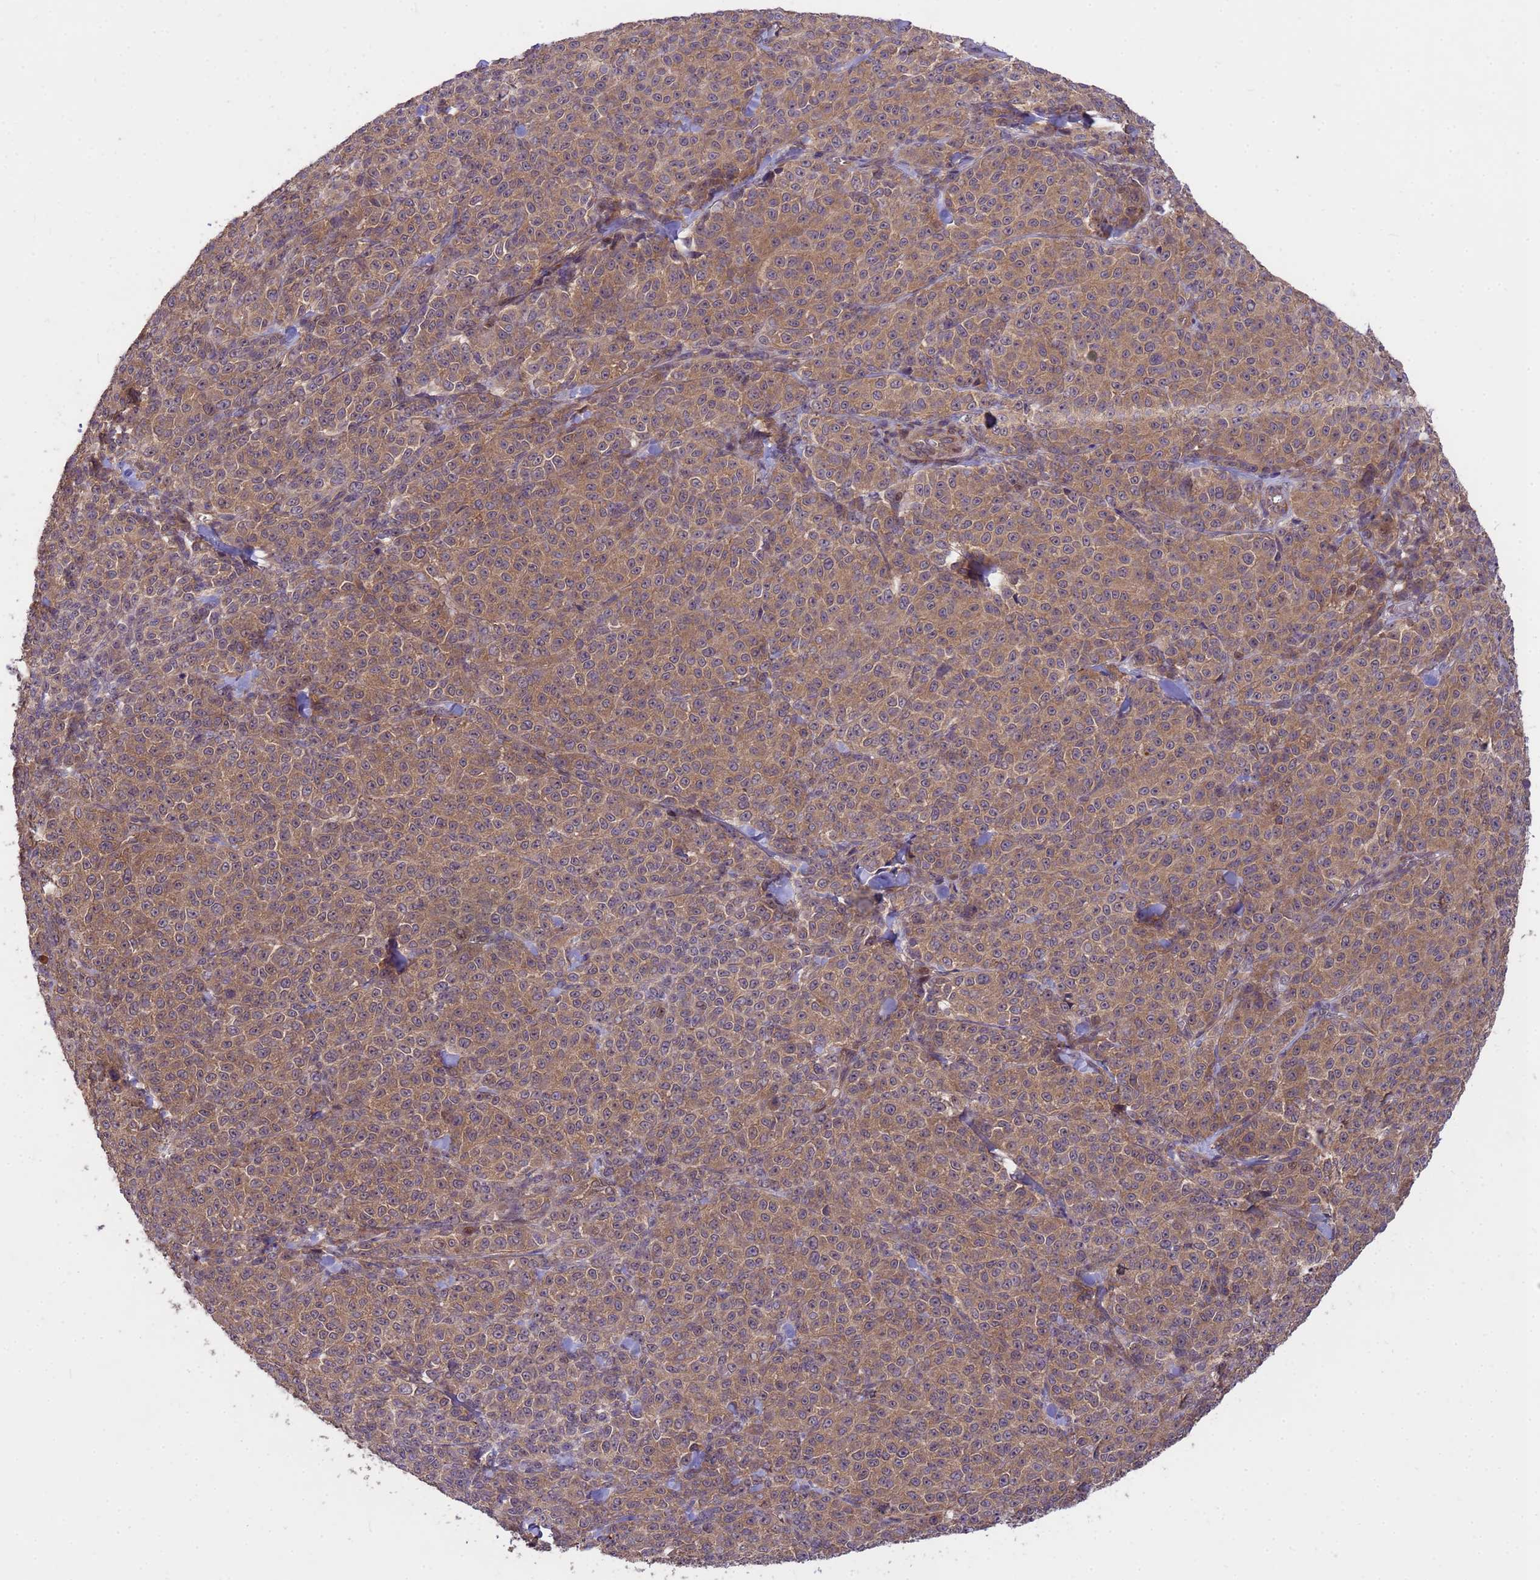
{"staining": {"intensity": "moderate", "quantity": ">75%", "location": "cytoplasmic/membranous"}, "tissue": "melanoma", "cell_type": "Tumor cells", "image_type": "cancer", "snomed": [{"axis": "morphology", "description": "Normal tissue, NOS"}, {"axis": "morphology", "description": "Malignant melanoma, NOS"}, {"axis": "topography", "description": "Skin"}], "caption": "Tumor cells show moderate cytoplasmic/membranous positivity in about >75% of cells in malignant melanoma. (IHC, brightfield microscopy, high magnification).", "gene": "PPP2CB", "patient": {"sex": "female", "age": 34}}